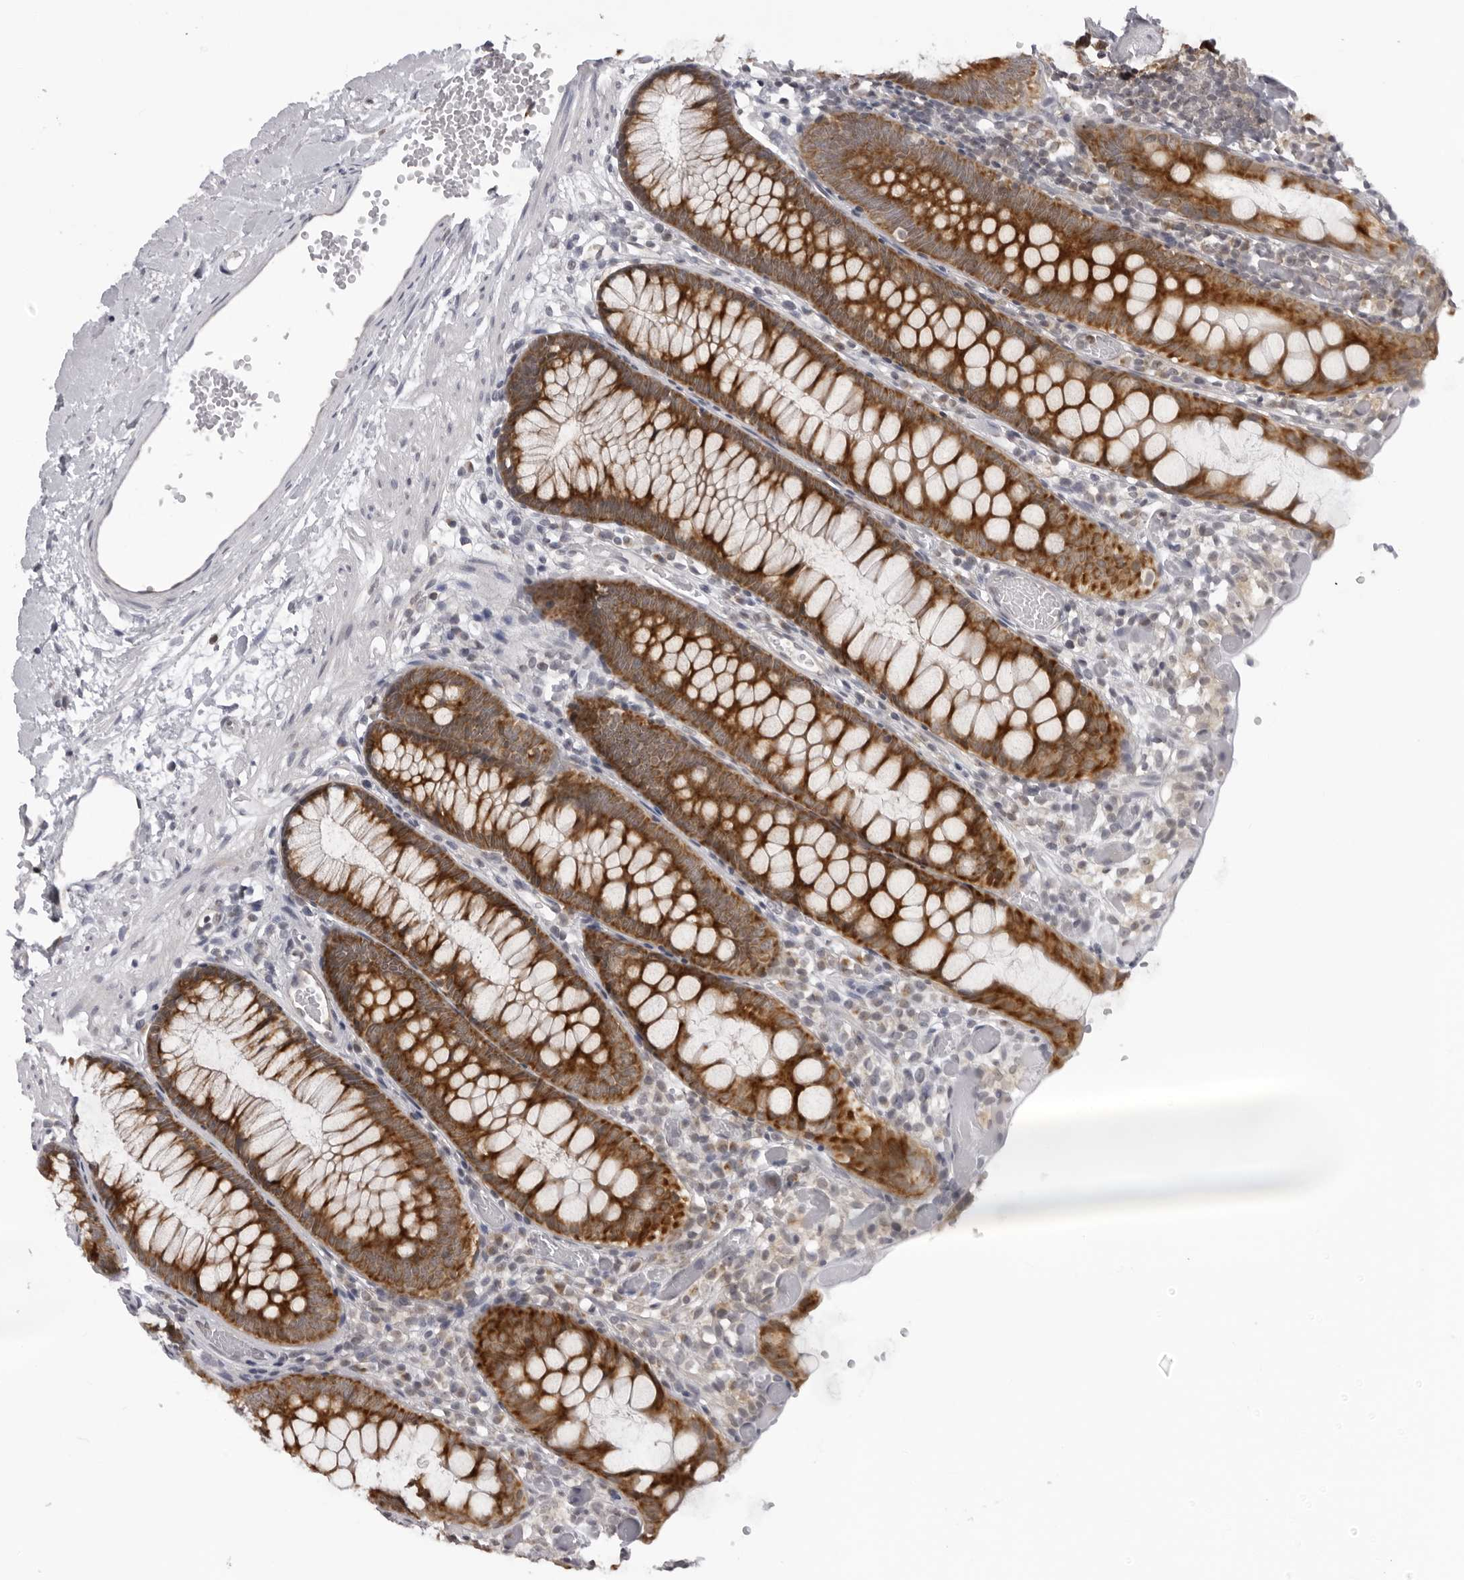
{"staining": {"intensity": "weak", "quantity": "25%-75%", "location": "cytoplasmic/membranous"}, "tissue": "colon", "cell_type": "Endothelial cells", "image_type": "normal", "snomed": [{"axis": "morphology", "description": "Normal tissue, NOS"}, {"axis": "topography", "description": "Colon"}], "caption": "Immunohistochemistry (IHC) staining of normal colon, which demonstrates low levels of weak cytoplasmic/membranous positivity in about 25%-75% of endothelial cells indicating weak cytoplasmic/membranous protein positivity. The staining was performed using DAB (3,3'-diaminobenzidine) (brown) for protein detection and nuclei were counterstained in hematoxylin (blue).", "gene": "MRPS15", "patient": {"sex": "male", "age": 14}}